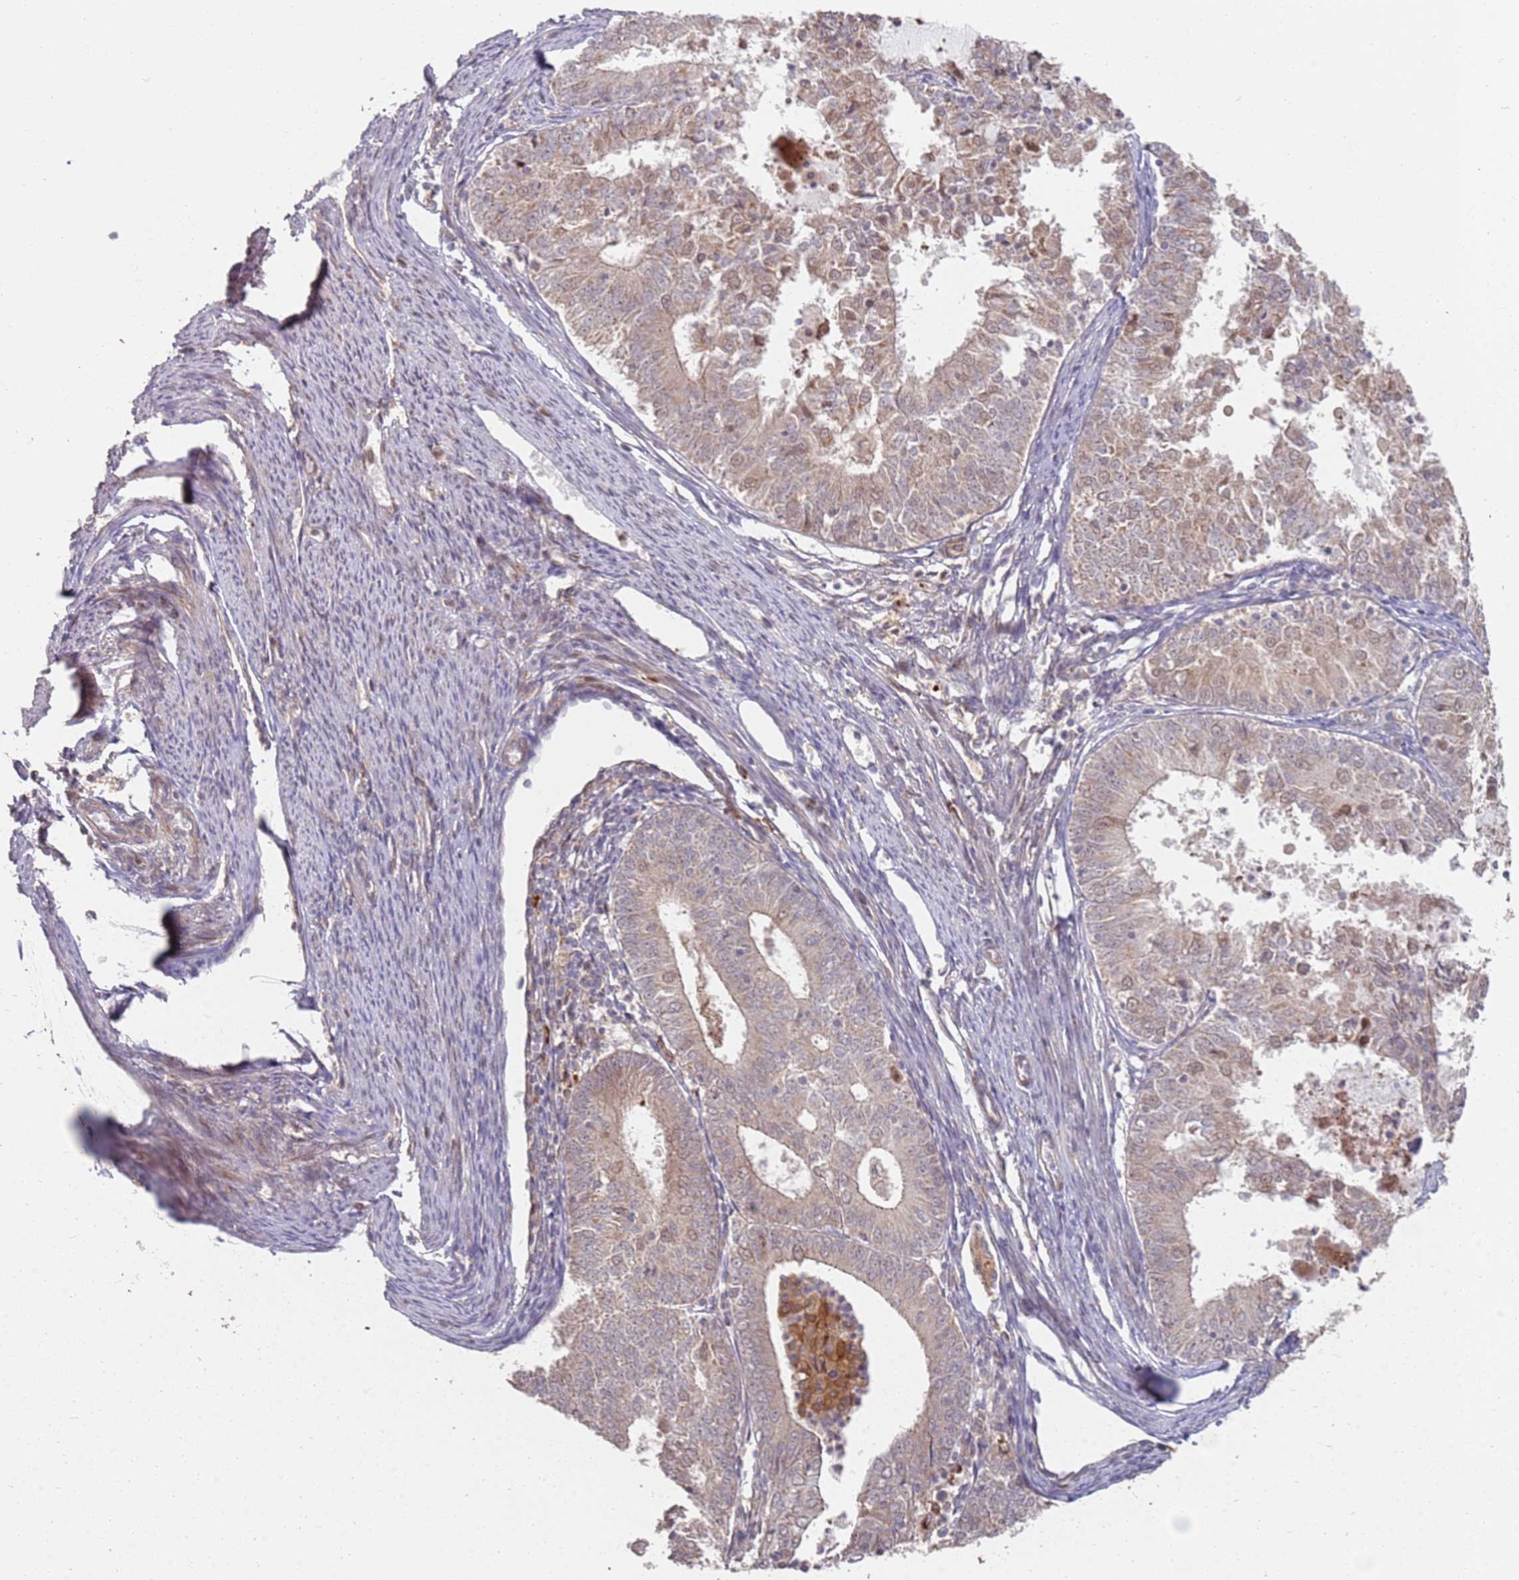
{"staining": {"intensity": "weak", "quantity": "25%-75%", "location": "cytoplasmic/membranous"}, "tissue": "endometrial cancer", "cell_type": "Tumor cells", "image_type": "cancer", "snomed": [{"axis": "morphology", "description": "Adenocarcinoma, NOS"}, {"axis": "topography", "description": "Endometrium"}], "caption": "A high-resolution photomicrograph shows IHC staining of adenocarcinoma (endometrial), which demonstrates weak cytoplasmic/membranous expression in about 25%-75% of tumor cells.", "gene": "MPEG1", "patient": {"sex": "female", "age": 57}}